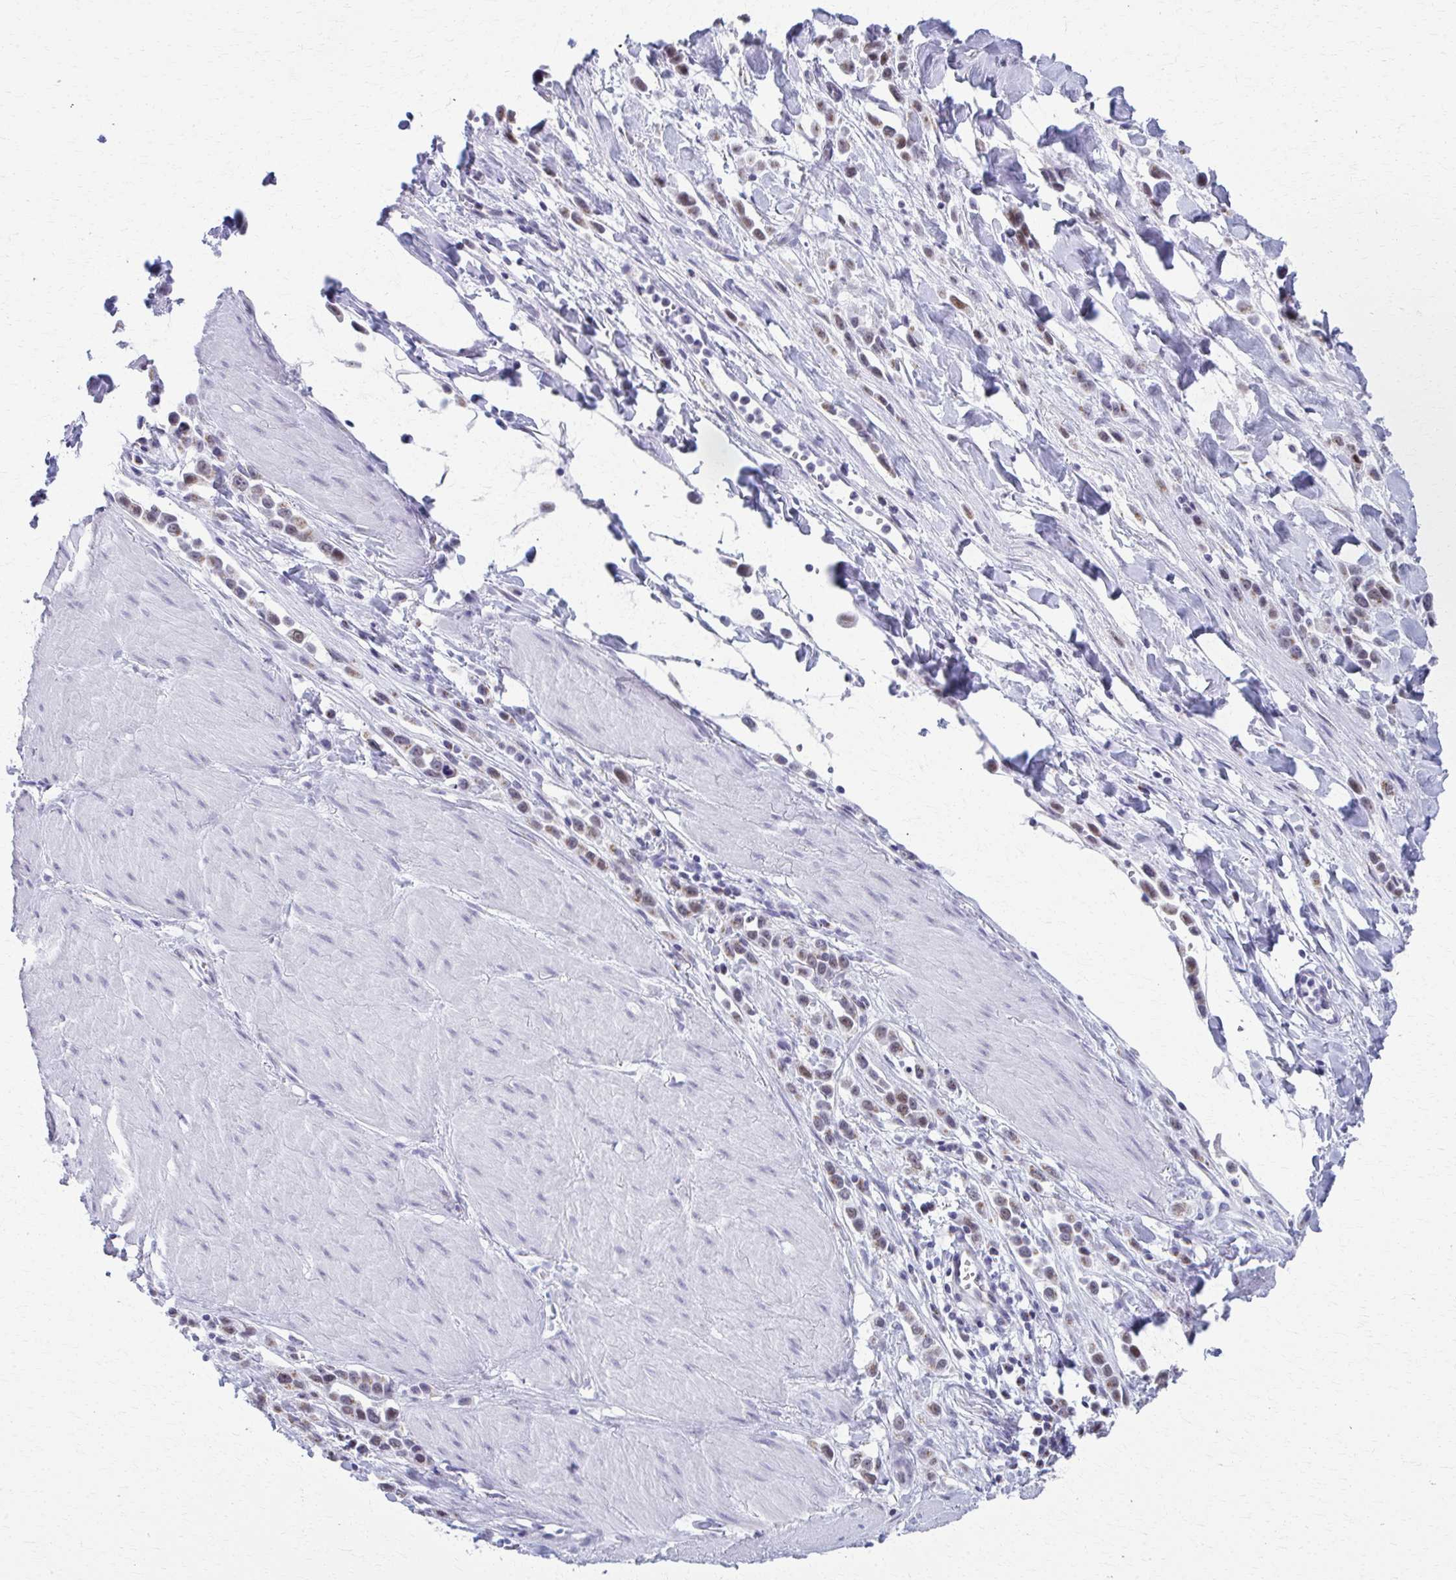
{"staining": {"intensity": "weak", "quantity": "25%-75%", "location": "cytoplasmic/membranous,nuclear"}, "tissue": "stomach cancer", "cell_type": "Tumor cells", "image_type": "cancer", "snomed": [{"axis": "morphology", "description": "Adenocarcinoma, NOS"}, {"axis": "topography", "description": "Stomach"}], "caption": "Human adenocarcinoma (stomach) stained with a brown dye demonstrates weak cytoplasmic/membranous and nuclear positive expression in about 25%-75% of tumor cells.", "gene": "SCLY", "patient": {"sex": "male", "age": 47}}